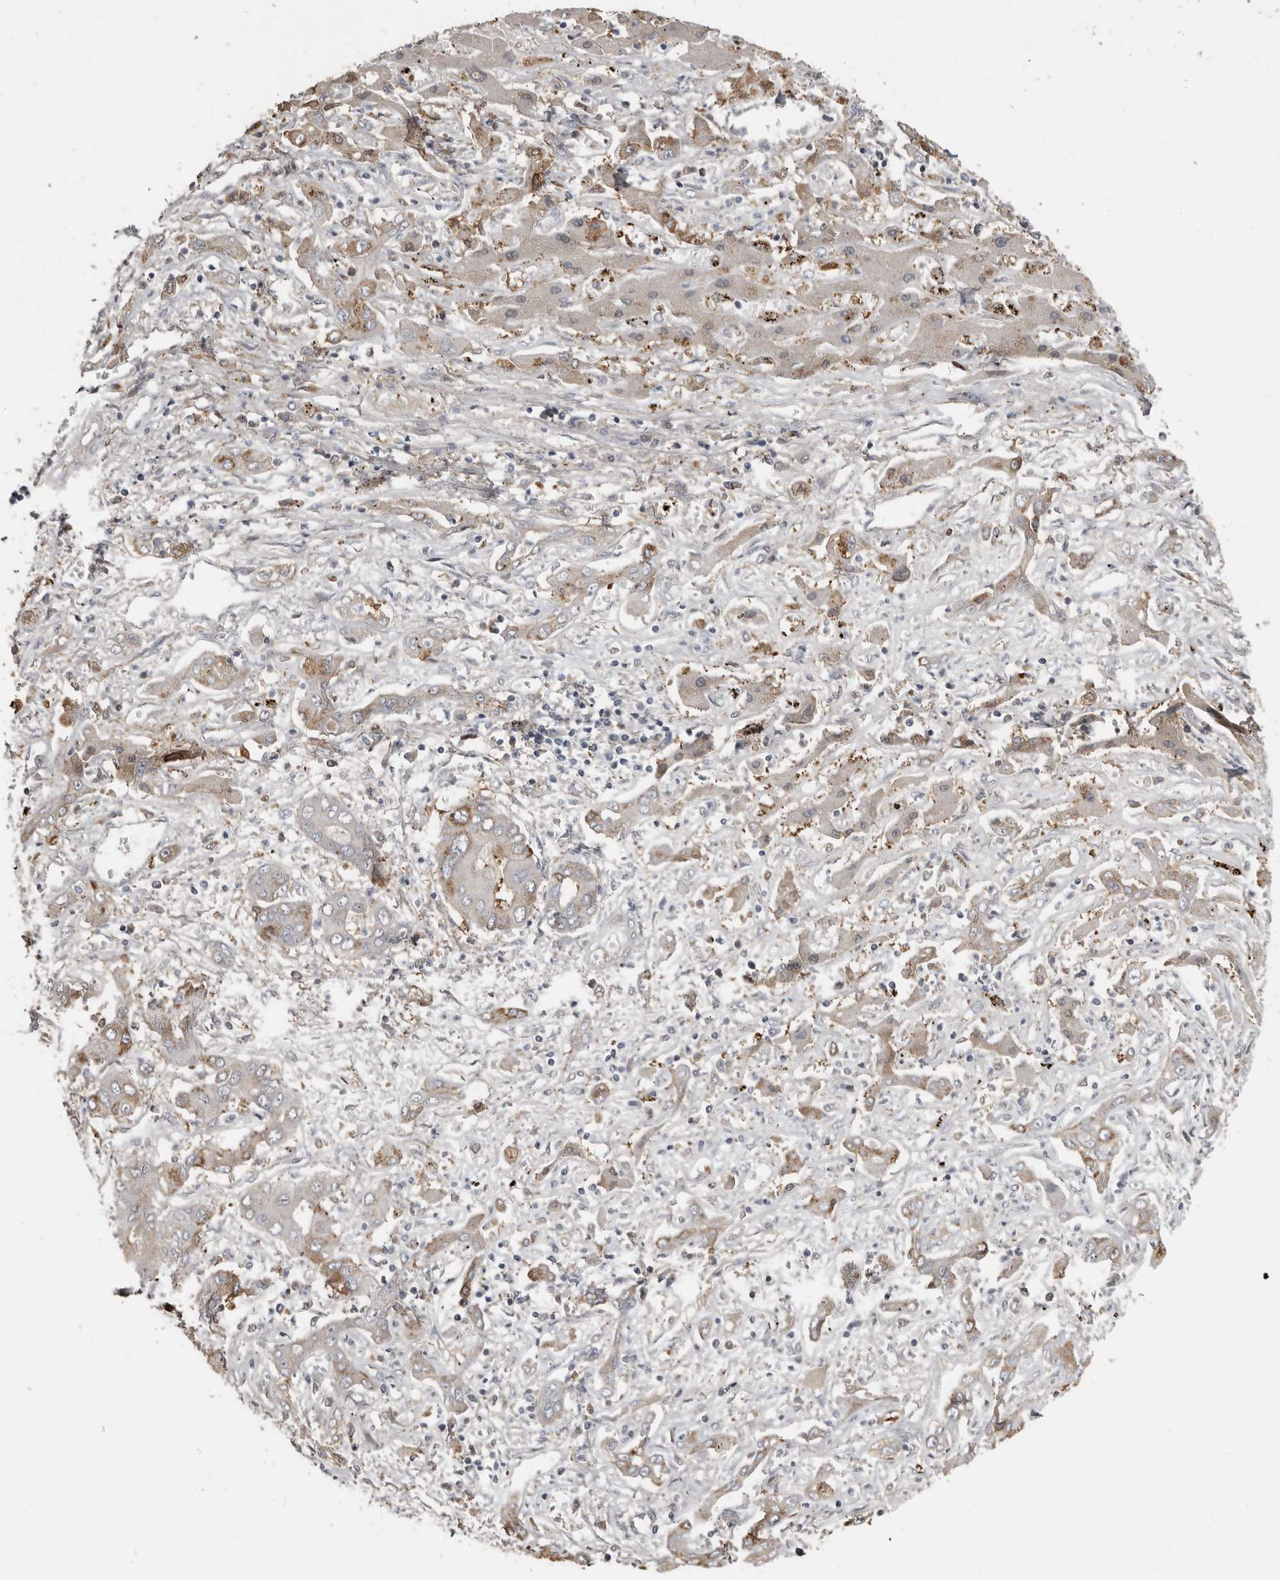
{"staining": {"intensity": "negative", "quantity": "none", "location": "none"}, "tissue": "liver cancer", "cell_type": "Tumor cells", "image_type": "cancer", "snomed": [{"axis": "morphology", "description": "Cholangiocarcinoma"}, {"axis": "topography", "description": "Liver"}], "caption": "An image of human cholangiocarcinoma (liver) is negative for staining in tumor cells.", "gene": "KCNJ8", "patient": {"sex": "male", "age": 67}}